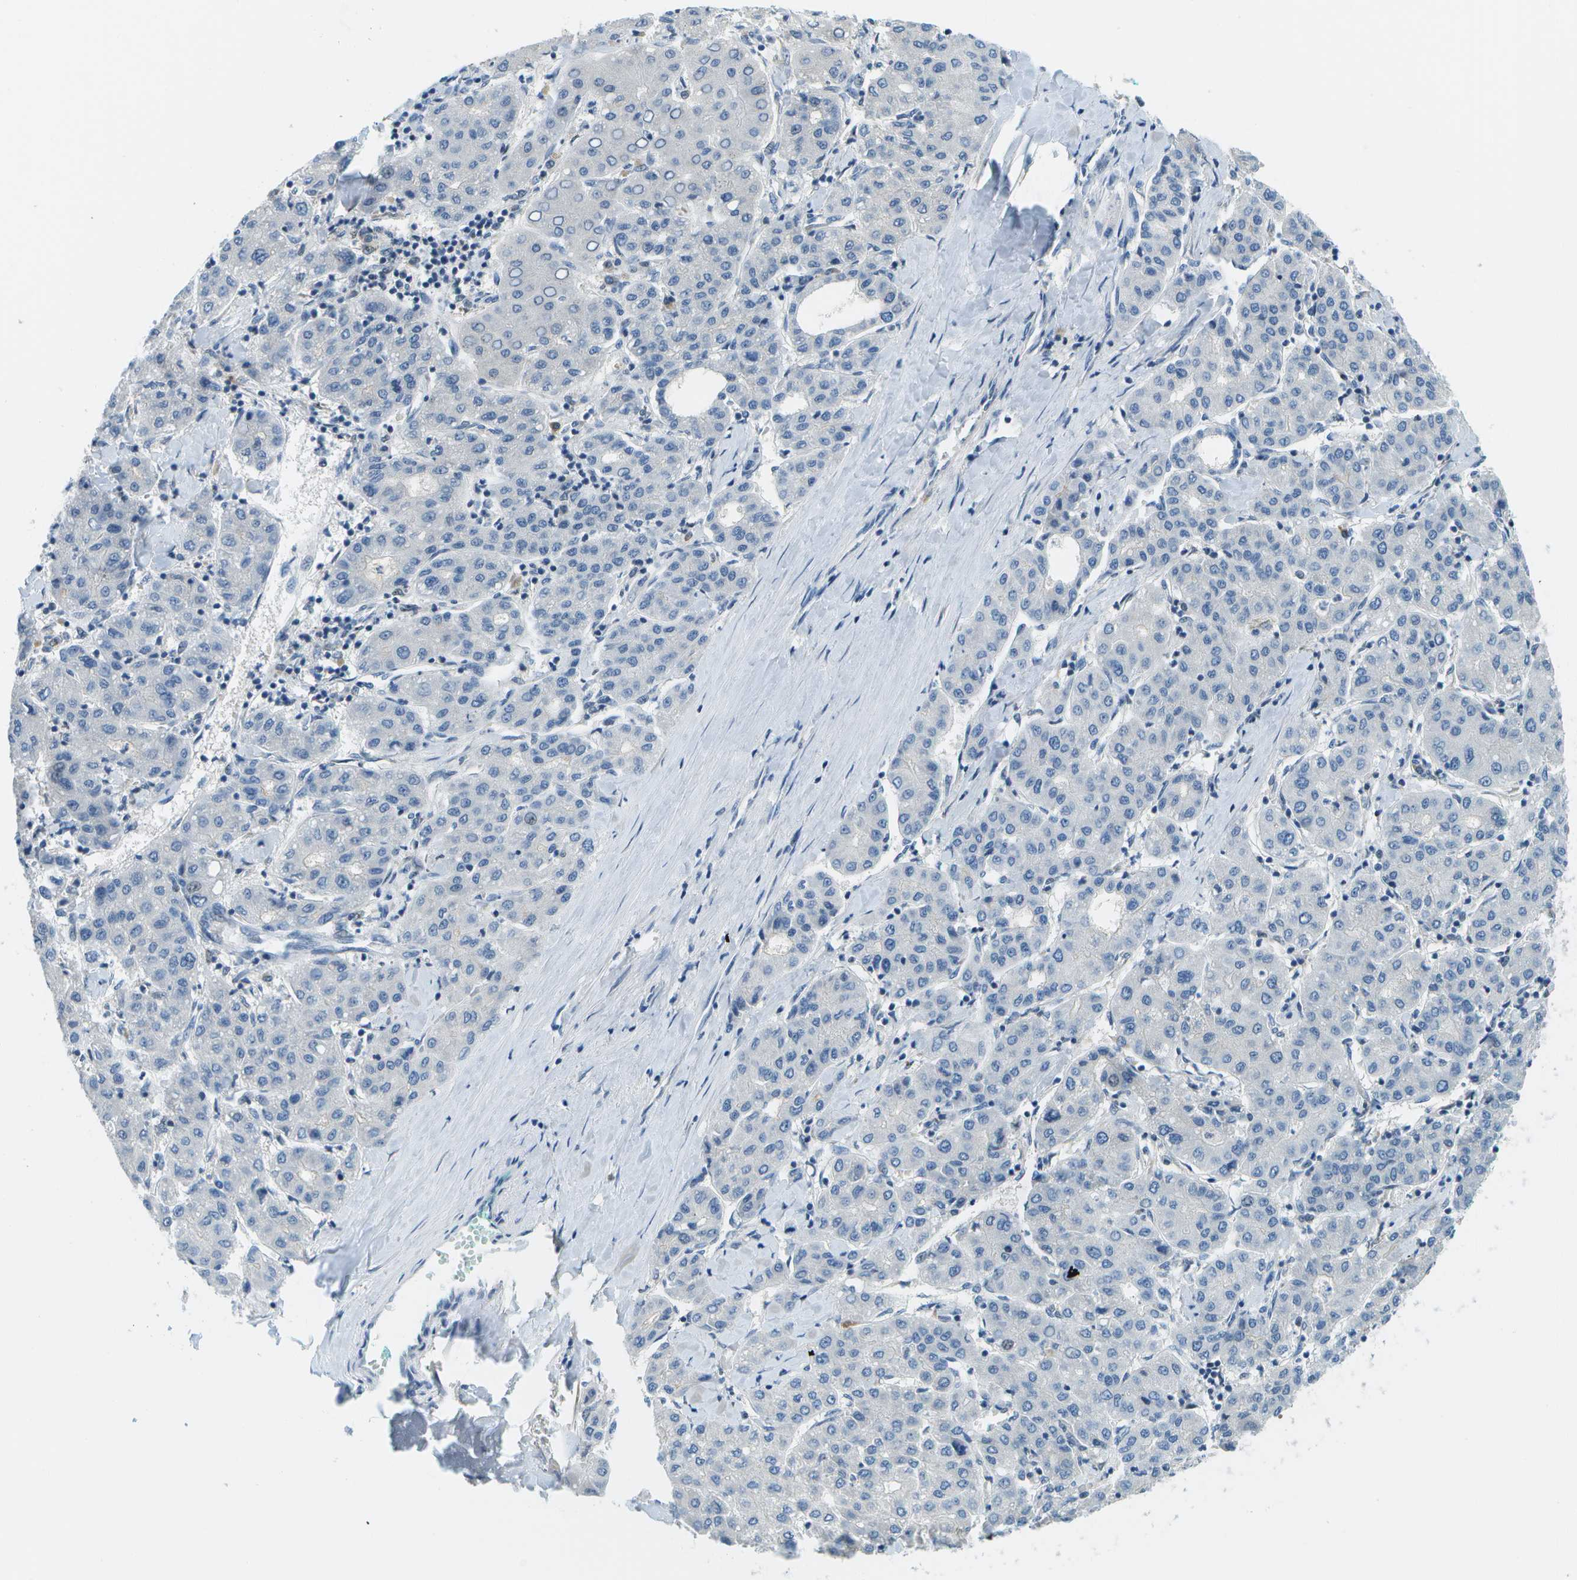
{"staining": {"intensity": "negative", "quantity": "none", "location": "none"}, "tissue": "liver cancer", "cell_type": "Tumor cells", "image_type": "cancer", "snomed": [{"axis": "morphology", "description": "Carcinoma, Hepatocellular, NOS"}, {"axis": "topography", "description": "Liver"}], "caption": "Immunohistochemical staining of human liver cancer (hepatocellular carcinoma) demonstrates no significant staining in tumor cells. (Brightfield microscopy of DAB (3,3'-diaminobenzidine) immunohistochemistry (IHC) at high magnification).", "gene": "PTGIS", "patient": {"sex": "male", "age": 65}}